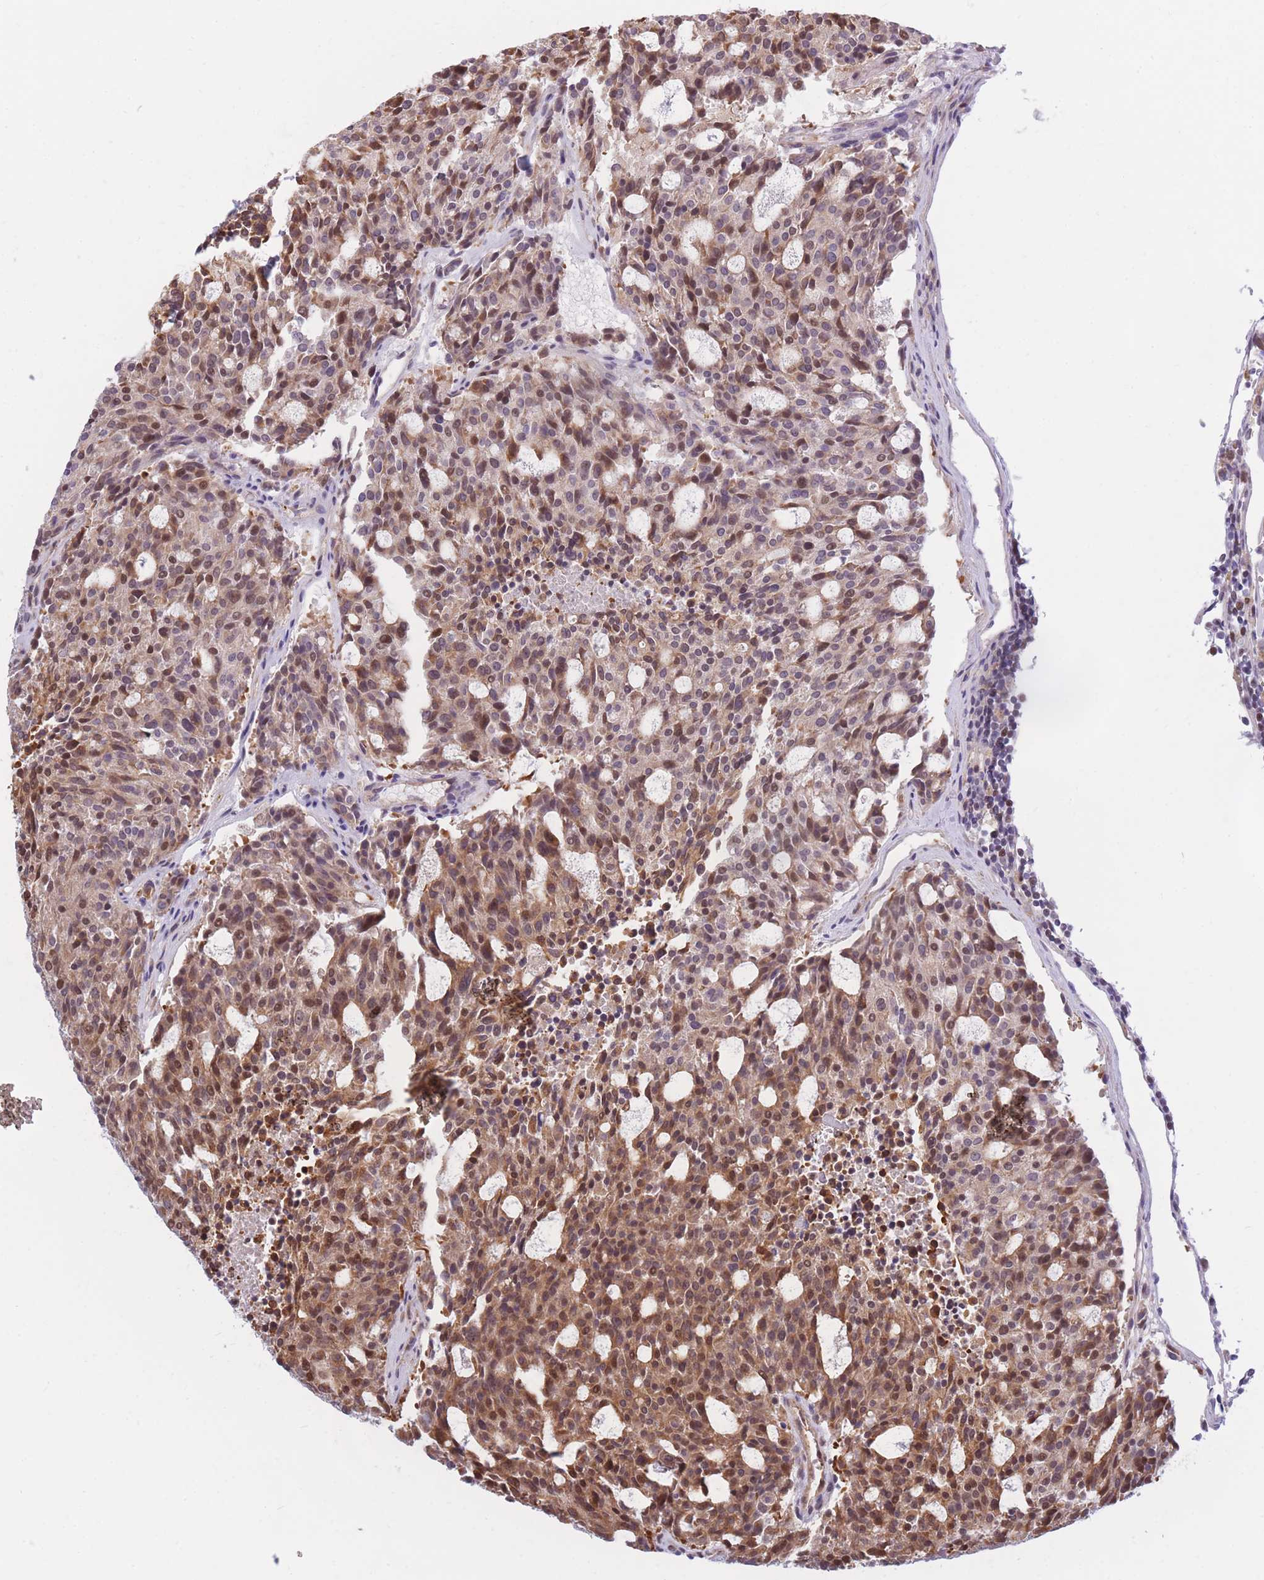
{"staining": {"intensity": "moderate", "quantity": ">75%", "location": "cytoplasmic/membranous,nuclear"}, "tissue": "carcinoid", "cell_type": "Tumor cells", "image_type": "cancer", "snomed": [{"axis": "morphology", "description": "Carcinoid, malignant, NOS"}, {"axis": "topography", "description": "Pancreas"}], "caption": "Human malignant carcinoid stained for a protein (brown) displays moderate cytoplasmic/membranous and nuclear positive staining in approximately >75% of tumor cells.", "gene": "CRACD", "patient": {"sex": "female", "age": 54}}